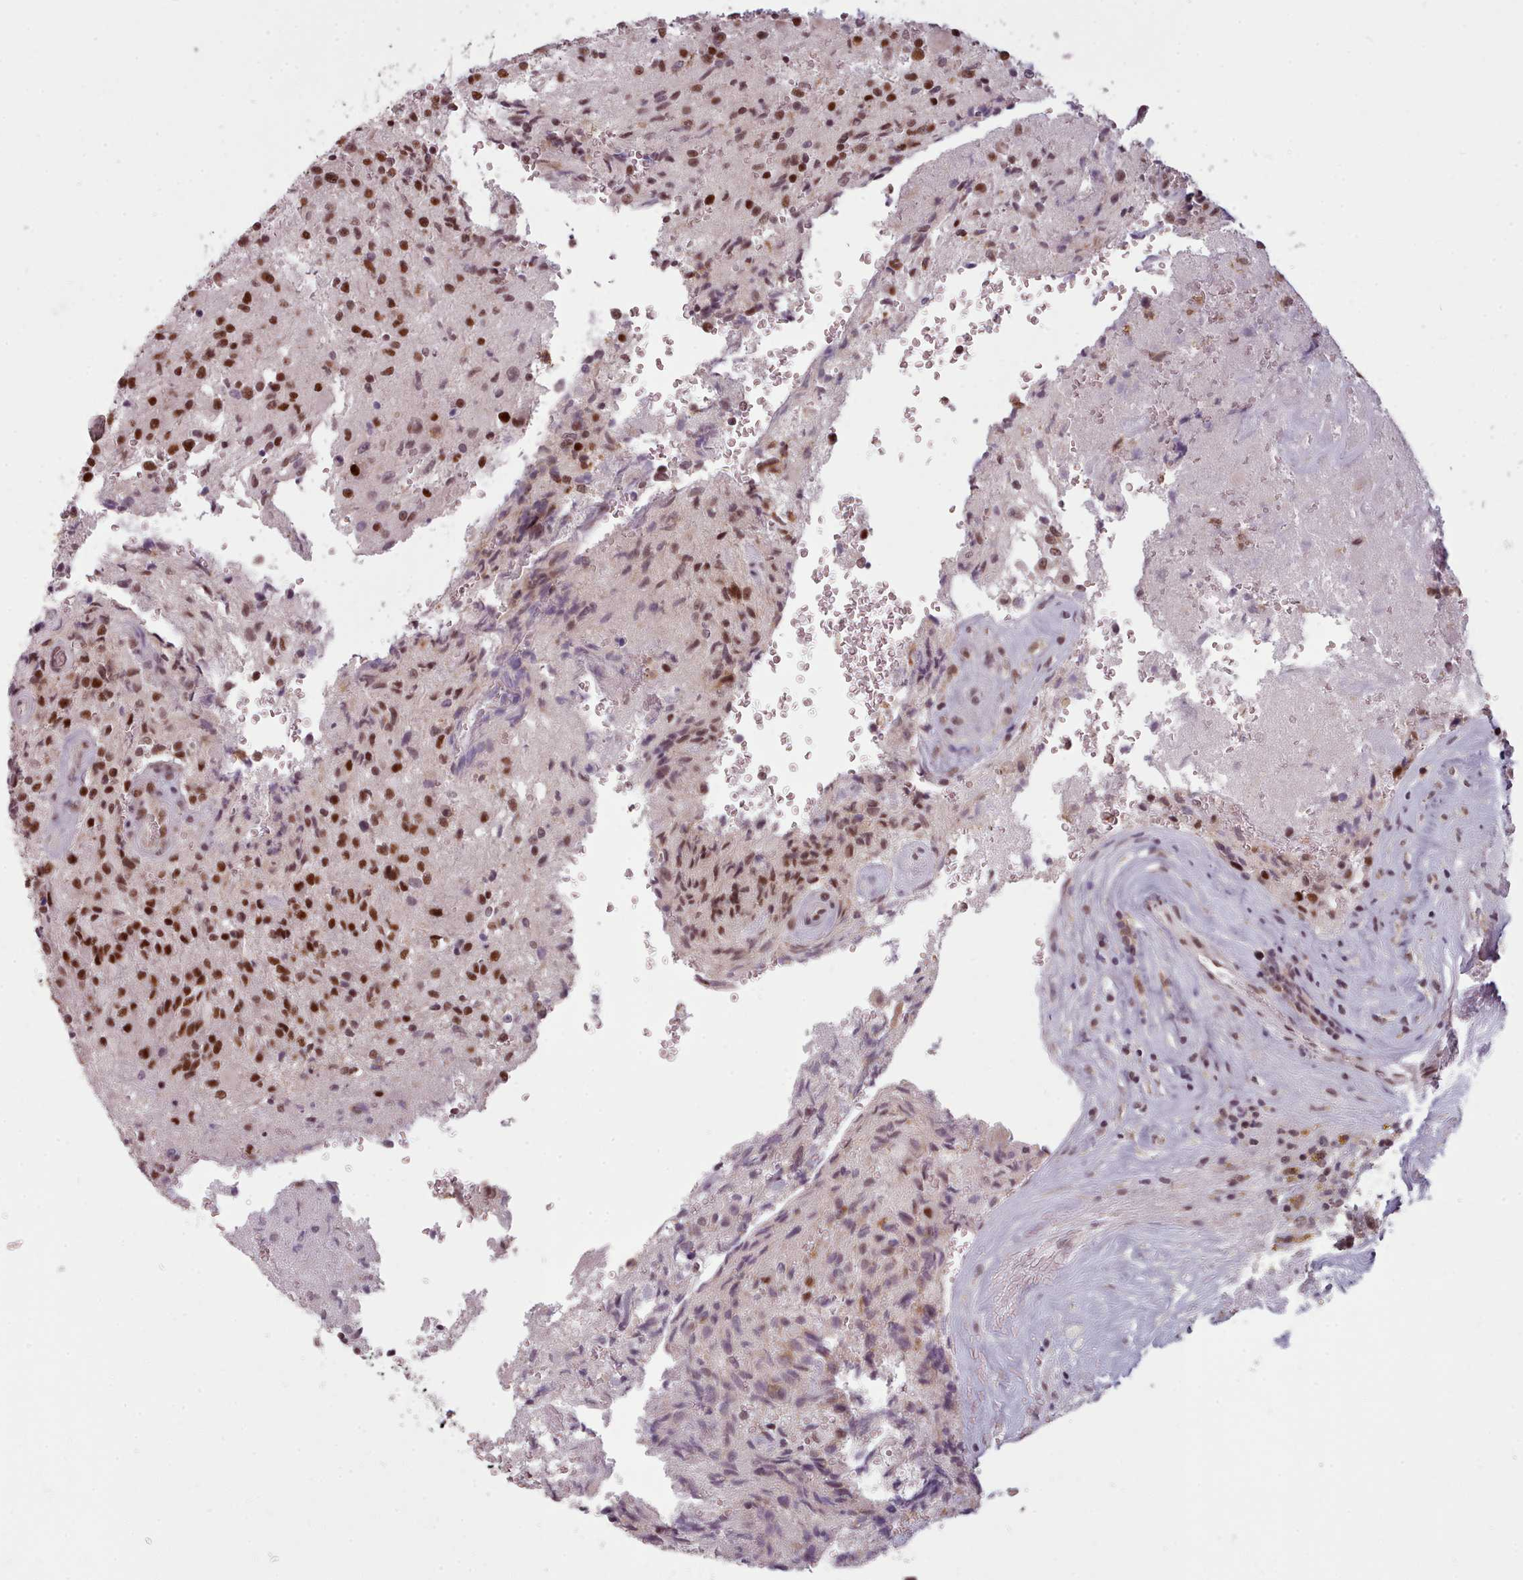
{"staining": {"intensity": "strong", "quantity": ">75%", "location": "nuclear"}, "tissue": "glioma", "cell_type": "Tumor cells", "image_type": "cancer", "snomed": [{"axis": "morphology", "description": "Normal tissue, NOS"}, {"axis": "morphology", "description": "Glioma, malignant, High grade"}, {"axis": "topography", "description": "Cerebral cortex"}], "caption": "Immunohistochemistry staining of malignant glioma (high-grade), which displays high levels of strong nuclear staining in approximately >75% of tumor cells indicating strong nuclear protein staining. The staining was performed using DAB (3,3'-diaminobenzidine) (brown) for protein detection and nuclei were counterstained in hematoxylin (blue).", "gene": "SRSF9", "patient": {"sex": "male", "age": 56}}